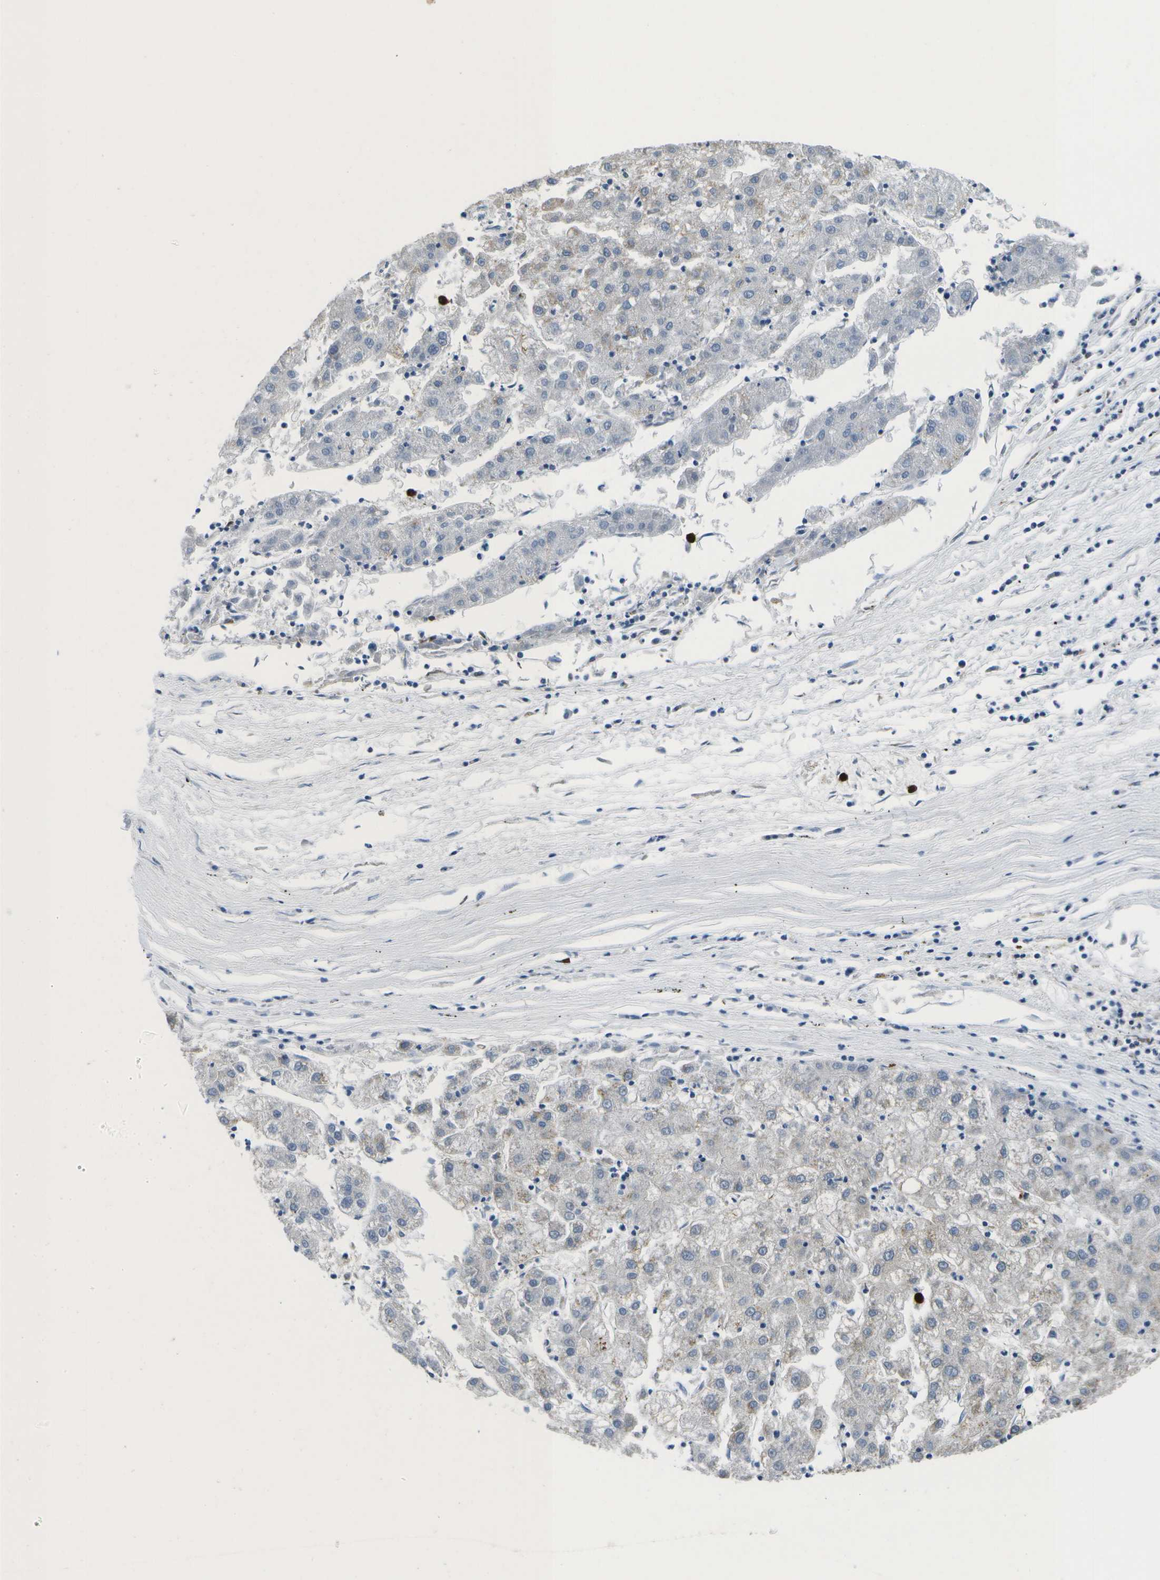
{"staining": {"intensity": "negative", "quantity": "none", "location": "none"}, "tissue": "liver cancer", "cell_type": "Tumor cells", "image_type": "cancer", "snomed": [{"axis": "morphology", "description": "Carcinoma, Hepatocellular, NOS"}, {"axis": "topography", "description": "Liver"}], "caption": "High magnification brightfield microscopy of liver hepatocellular carcinoma stained with DAB (3,3'-diaminobenzidine) (brown) and counterstained with hematoxylin (blue): tumor cells show no significant positivity. The staining is performed using DAB brown chromogen with nuclei counter-stained in using hematoxylin.", "gene": "GALNT15", "patient": {"sex": "male", "age": 72}}